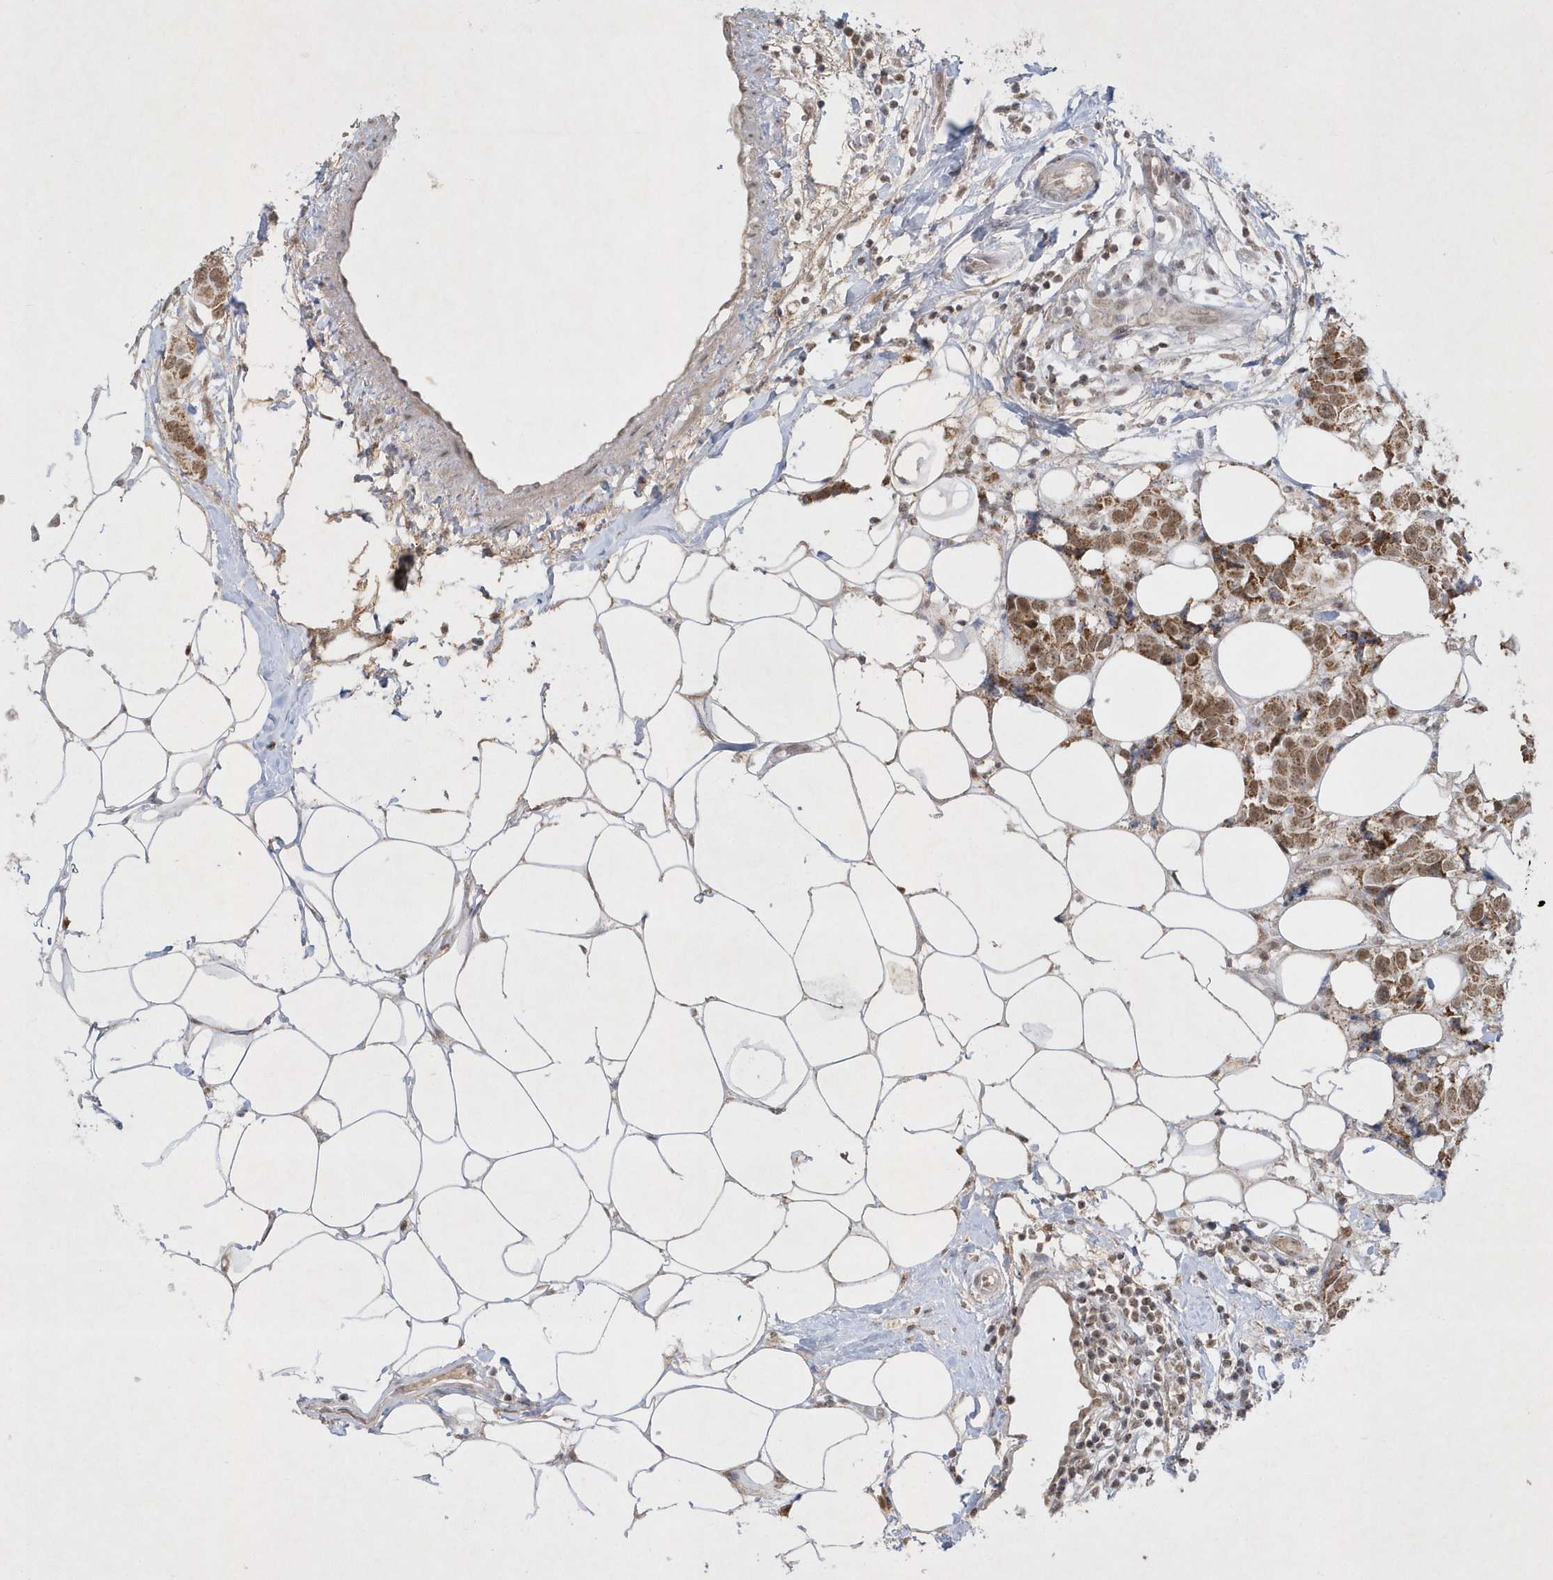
{"staining": {"intensity": "moderate", "quantity": ">75%", "location": "nuclear"}, "tissue": "breast cancer", "cell_type": "Tumor cells", "image_type": "cancer", "snomed": [{"axis": "morphology", "description": "Normal tissue, NOS"}, {"axis": "morphology", "description": "Duct carcinoma"}, {"axis": "topography", "description": "Breast"}], "caption": "Breast cancer (intraductal carcinoma) stained with DAB (3,3'-diaminobenzidine) IHC reveals medium levels of moderate nuclear positivity in about >75% of tumor cells.", "gene": "CPSF3", "patient": {"sex": "female", "age": 39}}